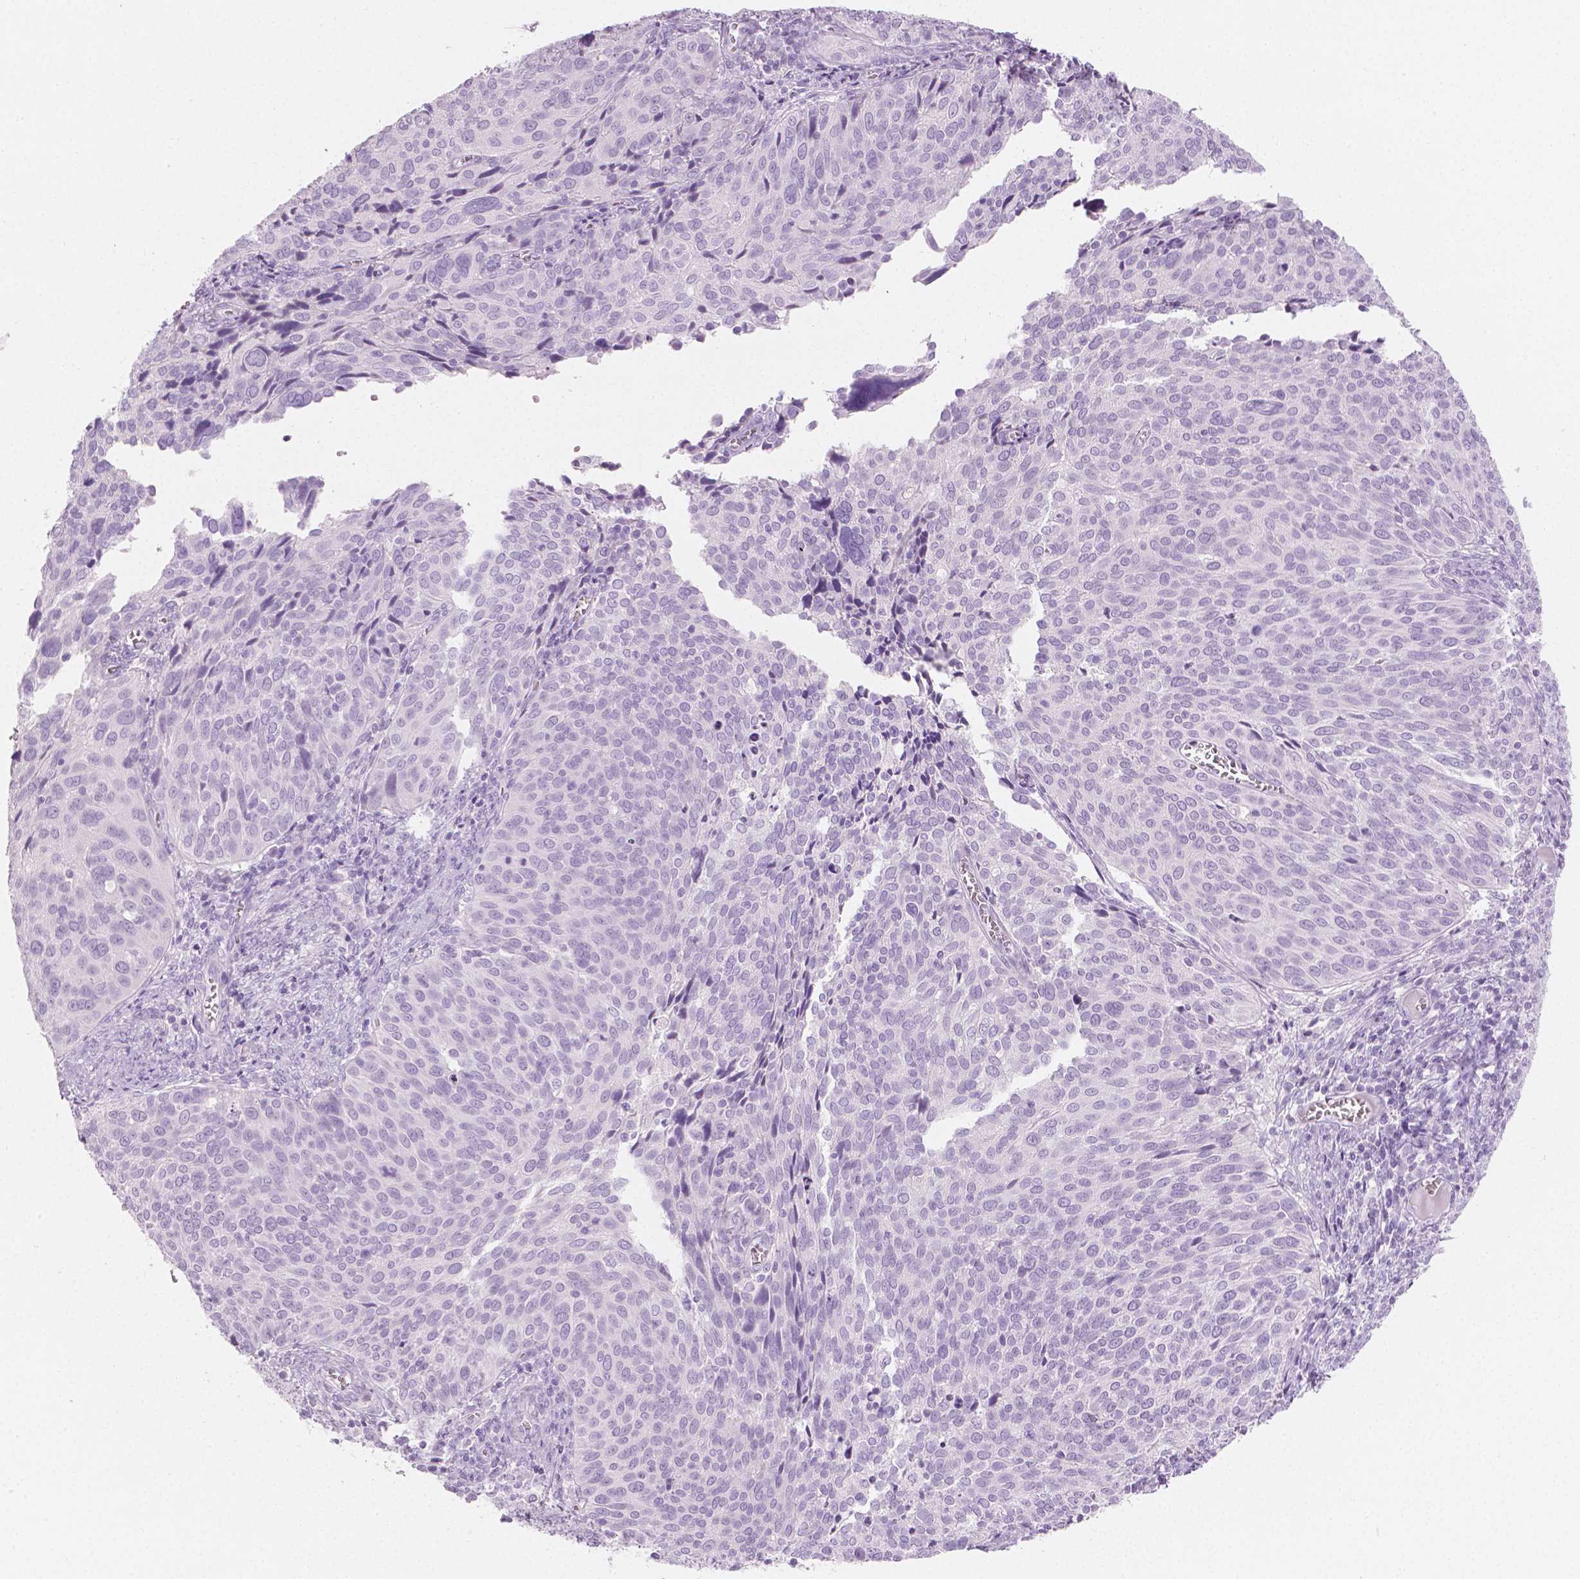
{"staining": {"intensity": "negative", "quantity": "none", "location": "none"}, "tissue": "cervical cancer", "cell_type": "Tumor cells", "image_type": "cancer", "snomed": [{"axis": "morphology", "description": "Squamous cell carcinoma, NOS"}, {"axis": "topography", "description": "Cervix"}], "caption": "There is no significant expression in tumor cells of cervical cancer.", "gene": "PLIN4", "patient": {"sex": "female", "age": 39}}